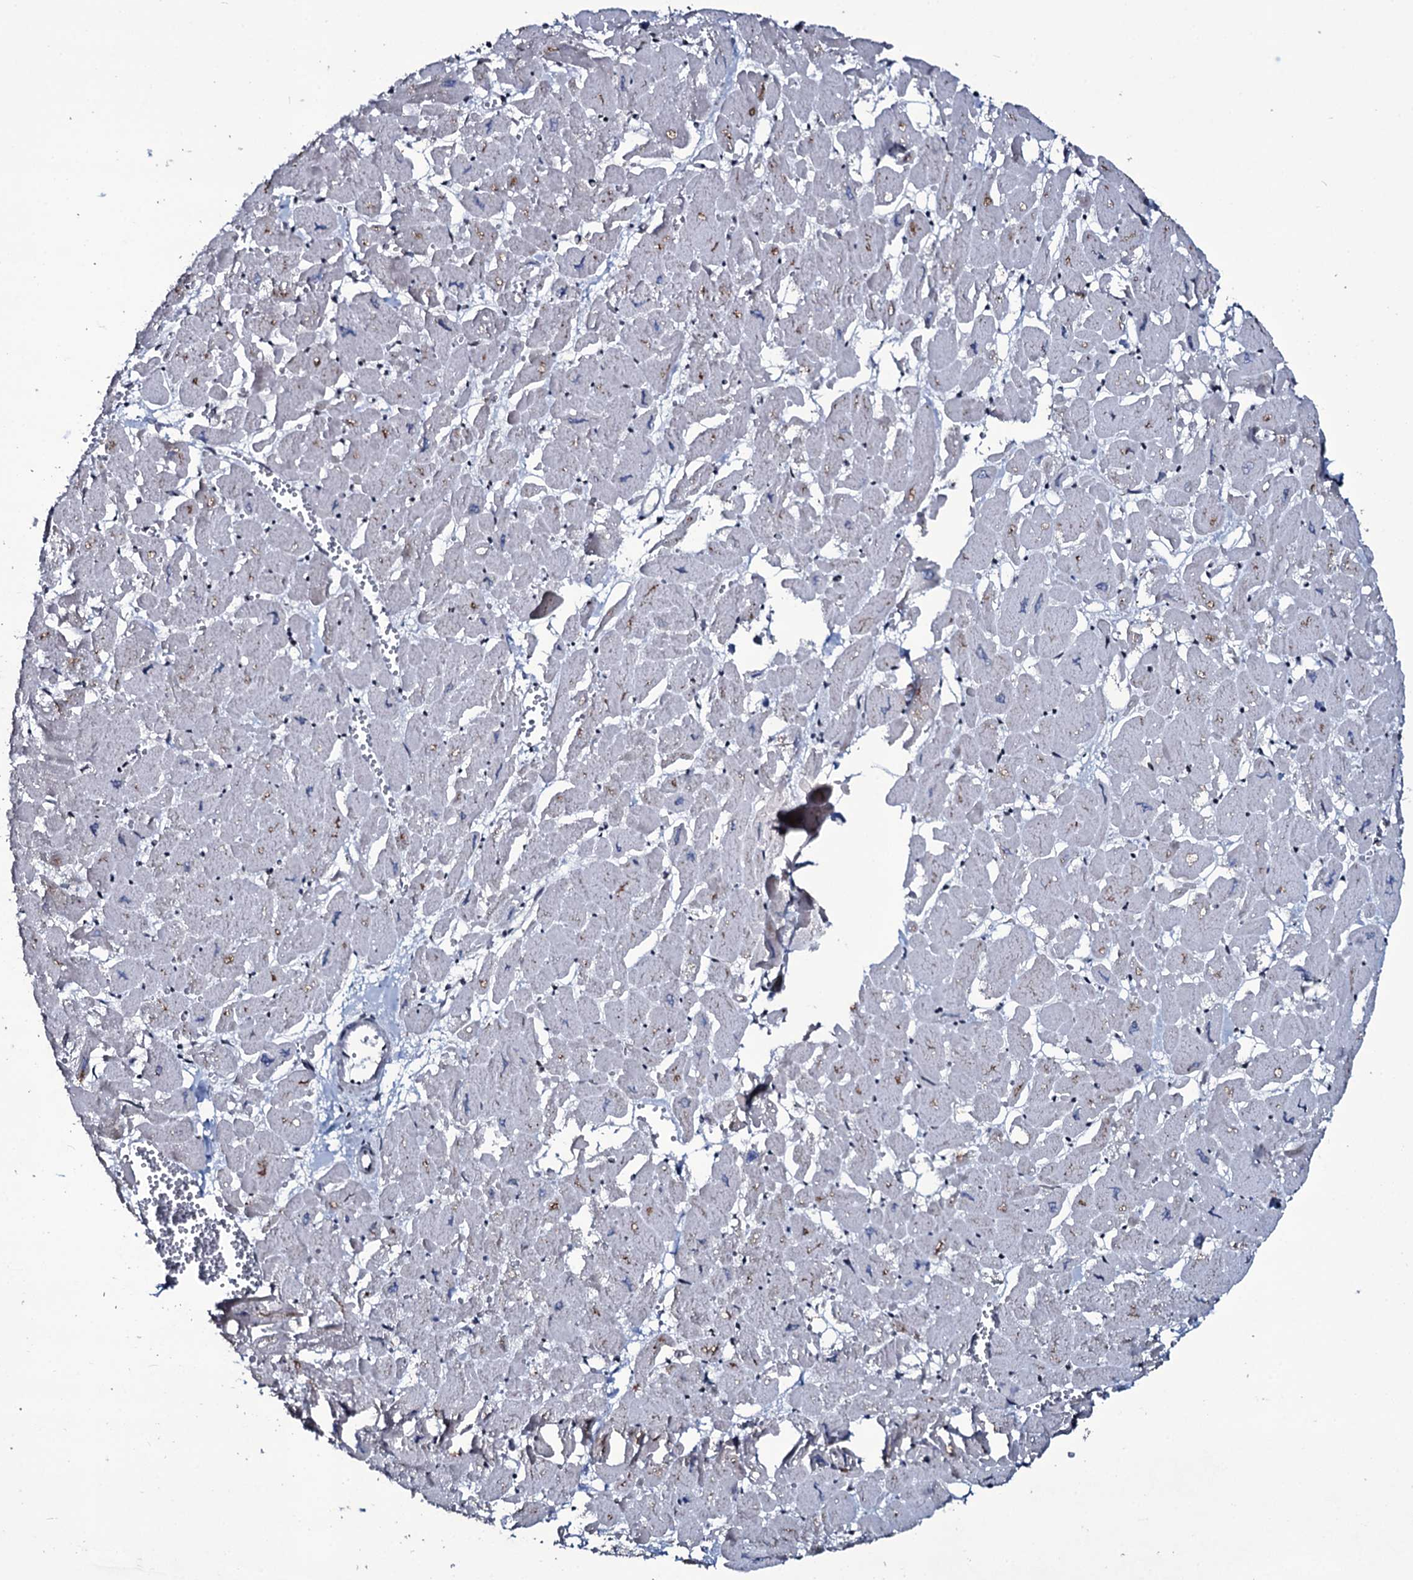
{"staining": {"intensity": "moderate", "quantity": "25%-75%", "location": "nuclear"}, "tissue": "heart muscle", "cell_type": "Cardiomyocytes", "image_type": "normal", "snomed": [{"axis": "morphology", "description": "Normal tissue, NOS"}, {"axis": "topography", "description": "Heart"}], "caption": "Immunohistochemistry (IHC) photomicrograph of benign human heart muscle stained for a protein (brown), which shows medium levels of moderate nuclear expression in approximately 25%-75% of cardiomyocytes.", "gene": "ZMIZ2", "patient": {"sex": "male", "age": 54}}